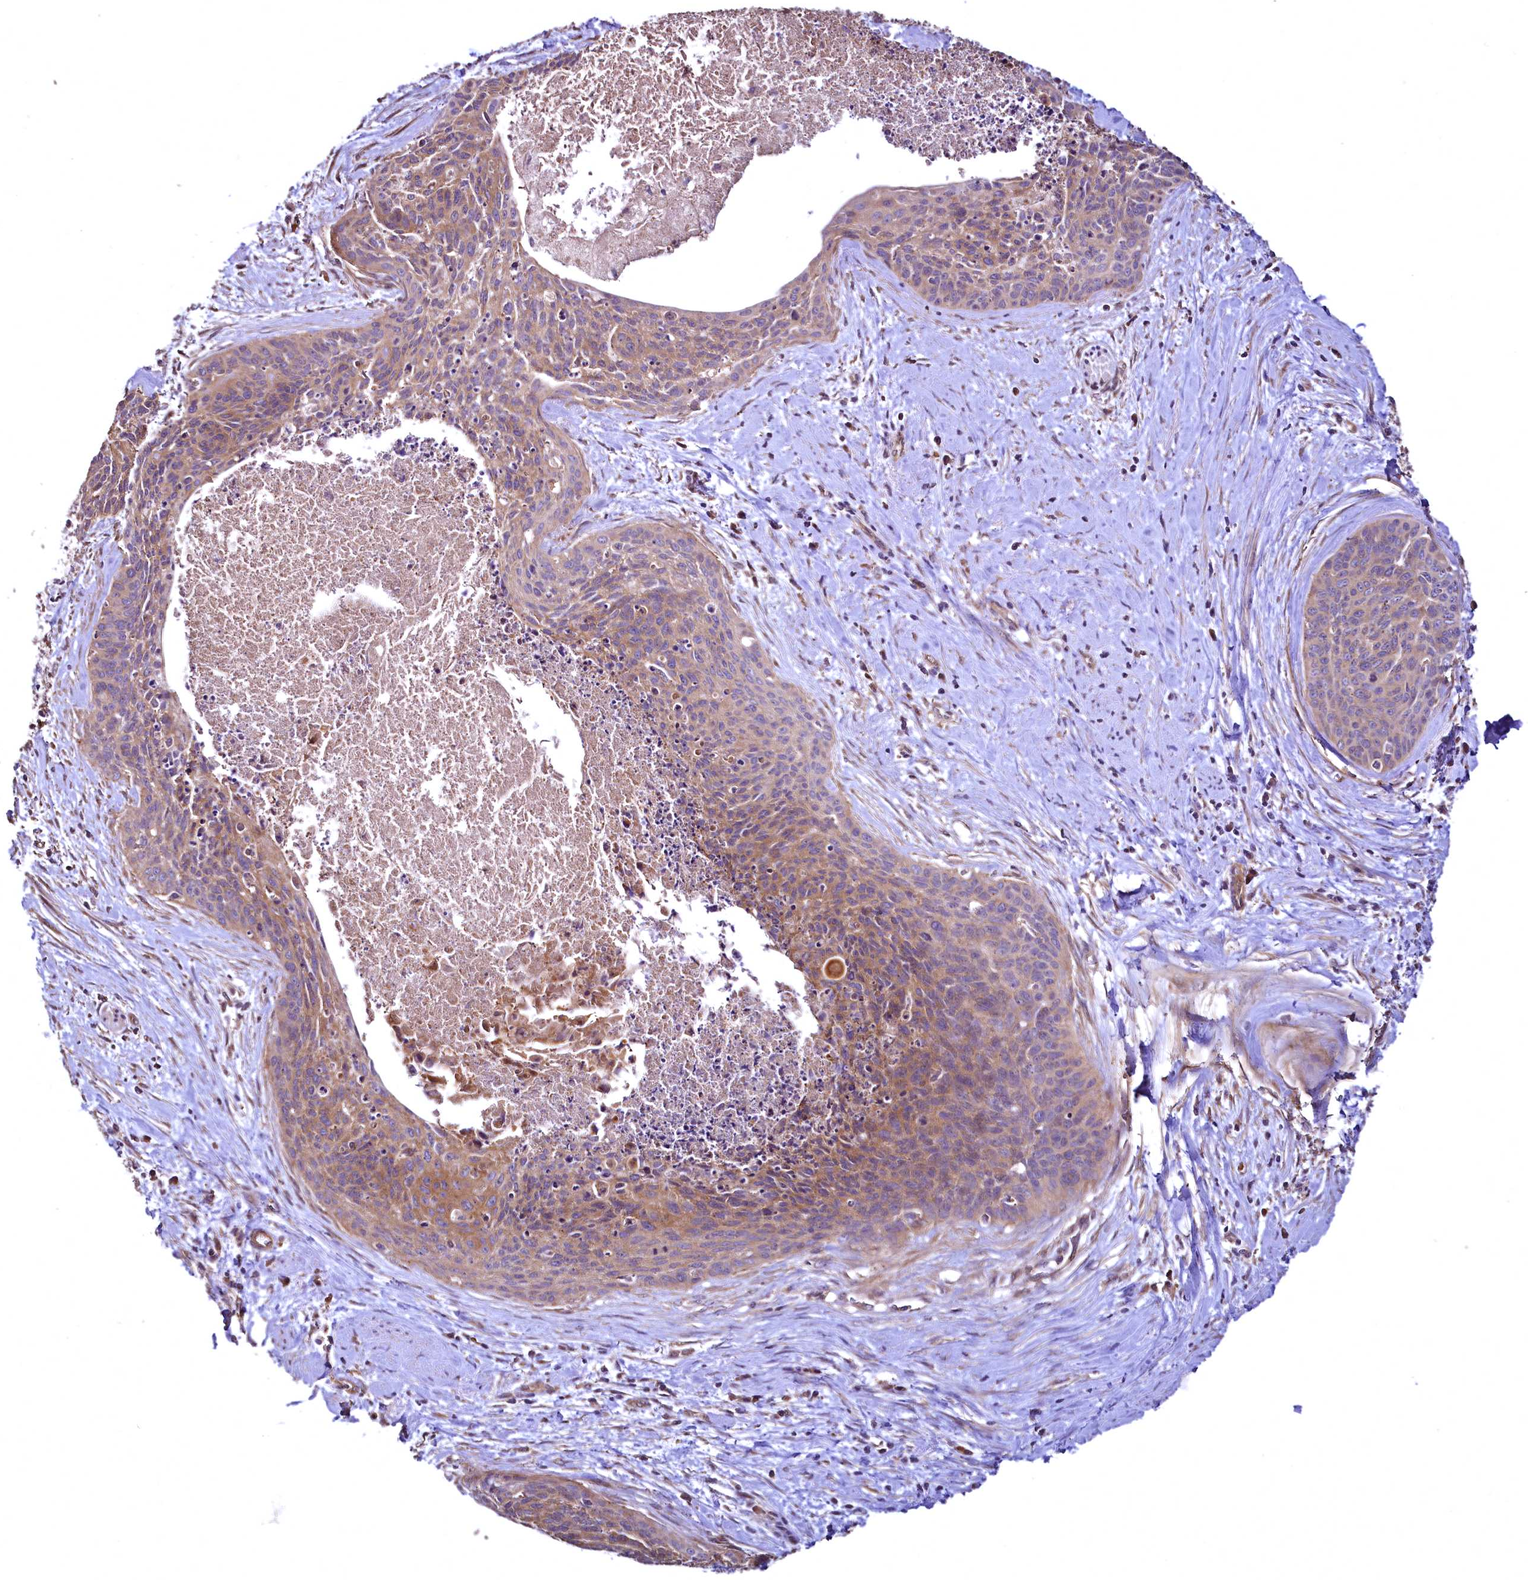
{"staining": {"intensity": "moderate", "quantity": ">75%", "location": "cytoplasmic/membranous"}, "tissue": "cervical cancer", "cell_type": "Tumor cells", "image_type": "cancer", "snomed": [{"axis": "morphology", "description": "Squamous cell carcinoma, NOS"}, {"axis": "topography", "description": "Cervix"}], "caption": "Immunohistochemical staining of human cervical cancer reveals medium levels of moderate cytoplasmic/membranous expression in about >75% of tumor cells.", "gene": "TBCEL", "patient": {"sex": "female", "age": 55}}